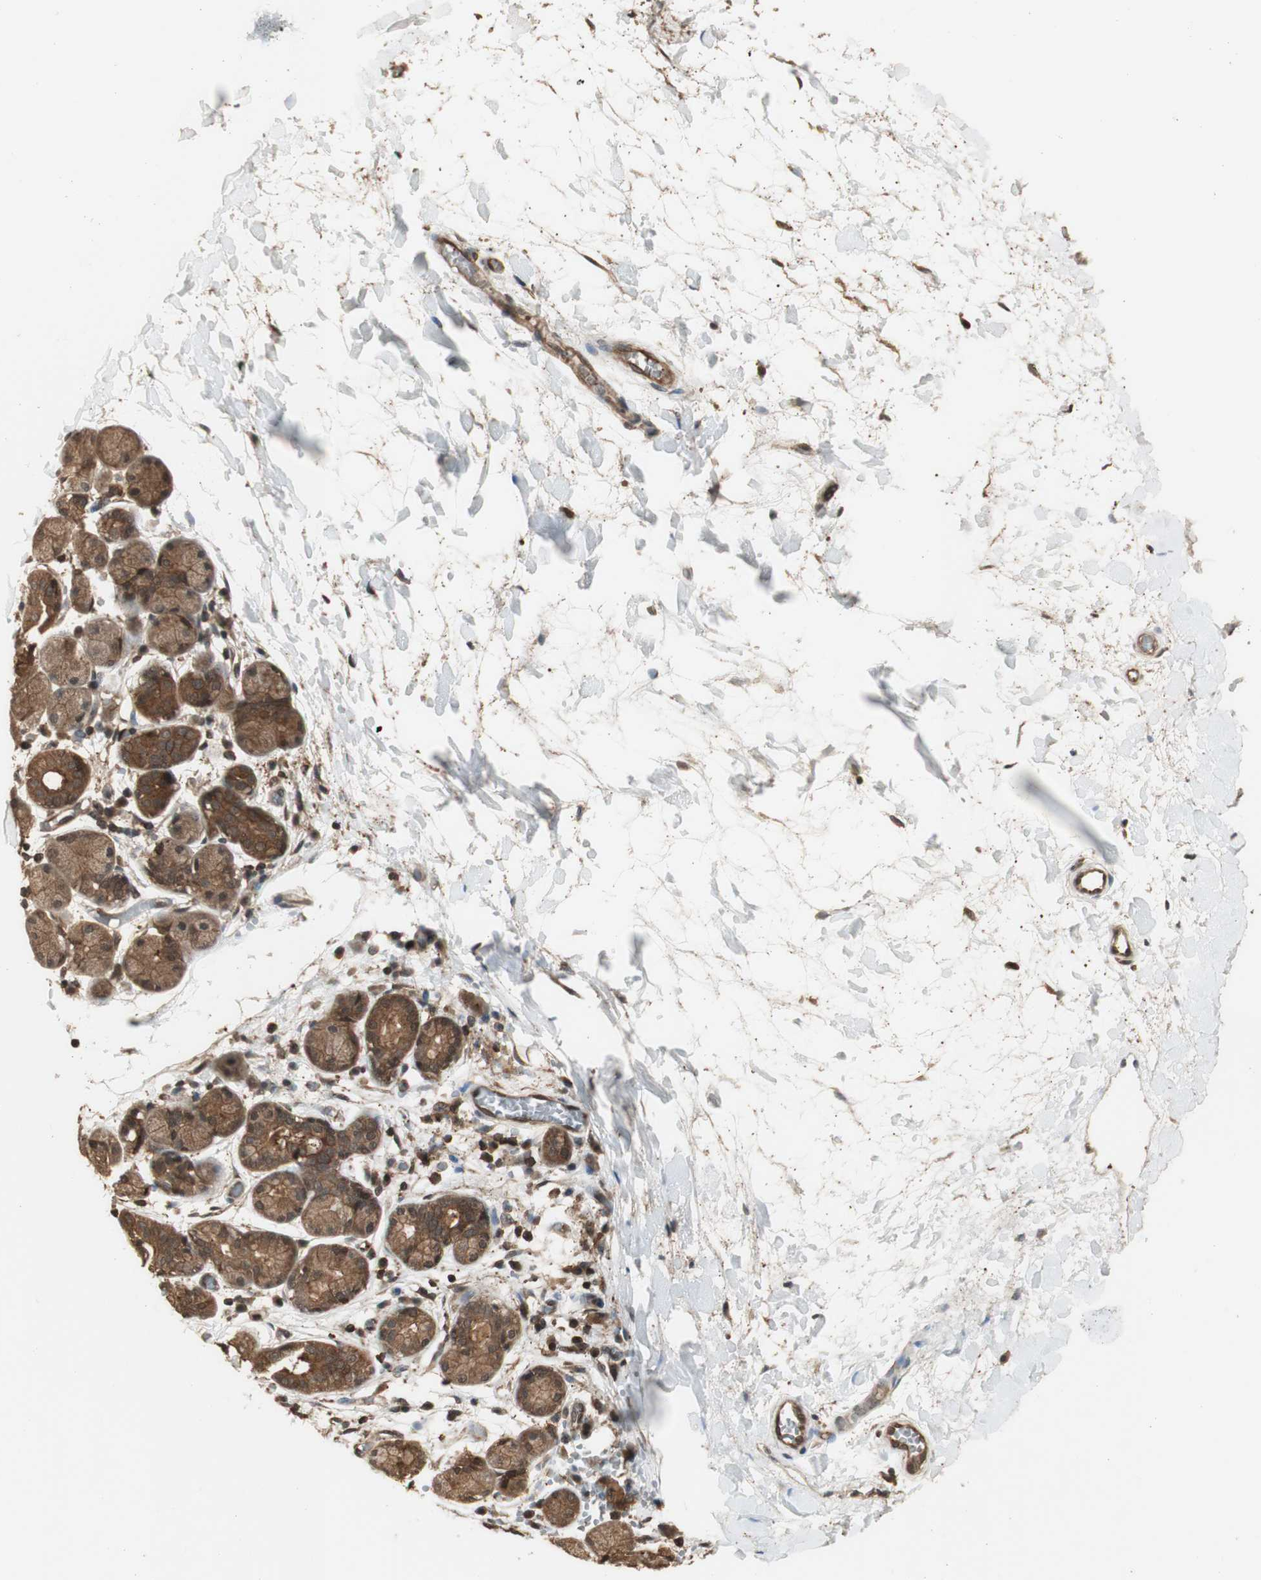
{"staining": {"intensity": "moderate", "quantity": ">75%", "location": "cytoplasmic/membranous"}, "tissue": "salivary gland", "cell_type": "Glandular cells", "image_type": "normal", "snomed": [{"axis": "morphology", "description": "Normal tissue, NOS"}, {"axis": "topography", "description": "Salivary gland"}], "caption": "Moderate cytoplasmic/membranous expression for a protein is appreciated in approximately >75% of glandular cells of benign salivary gland using immunohistochemistry.", "gene": "YWHAB", "patient": {"sex": "female", "age": 24}}